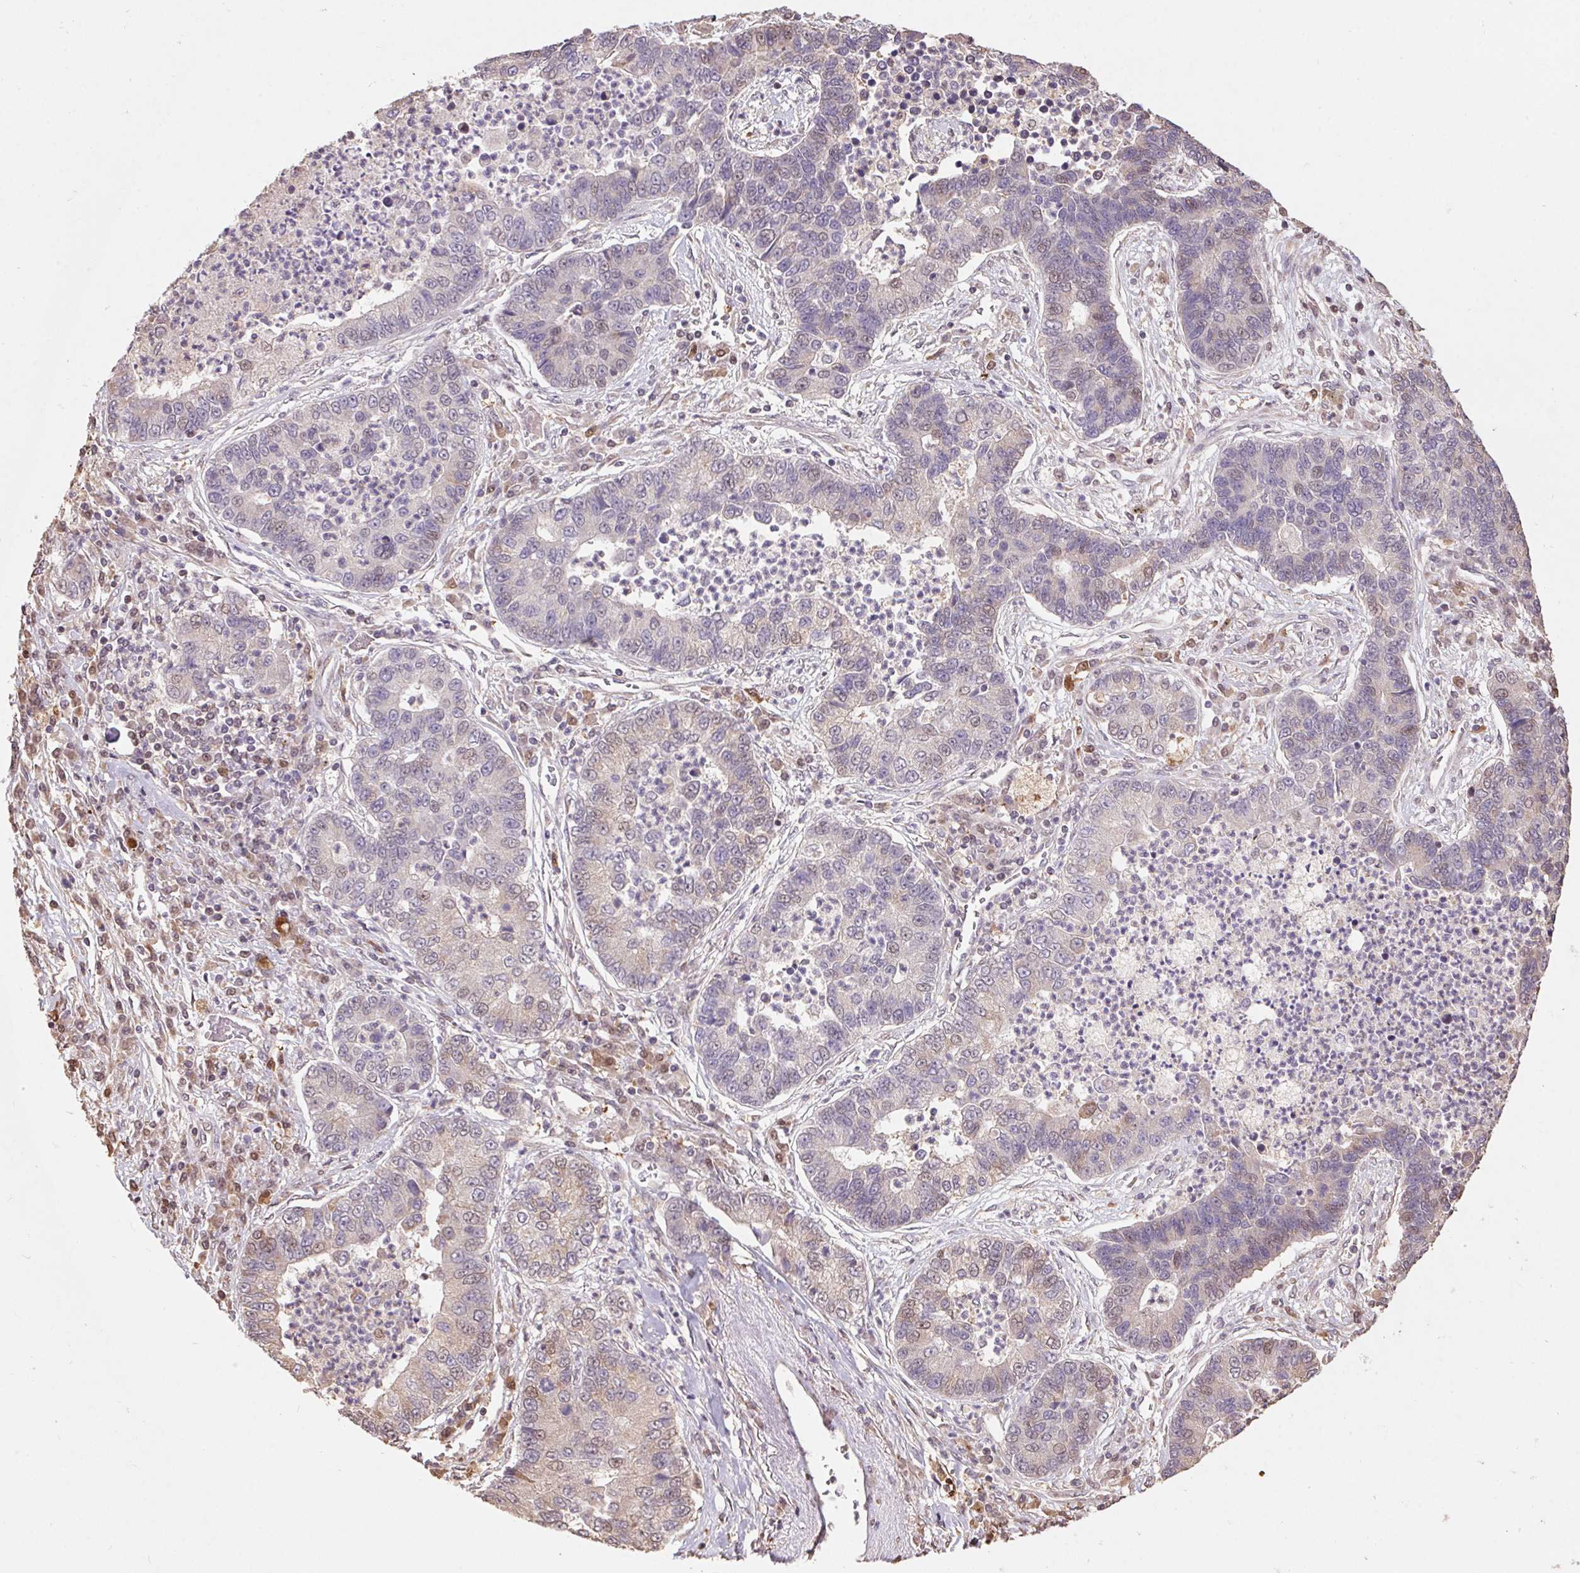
{"staining": {"intensity": "weak", "quantity": "<25%", "location": "cytoplasmic/membranous,nuclear"}, "tissue": "lung cancer", "cell_type": "Tumor cells", "image_type": "cancer", "snomed": [{"axis": "morphology", "description": "Adenocarcinoma, NOS"}, {"axis": "topography", "description": "Lung"}], "caption": "Human lung adenocarcinoma stained for a protein using immunohistochemistry demonstrates no positivity in tumor cells.", "gene": "CUTA", "patient": {"sex": "female", "age": 57}}